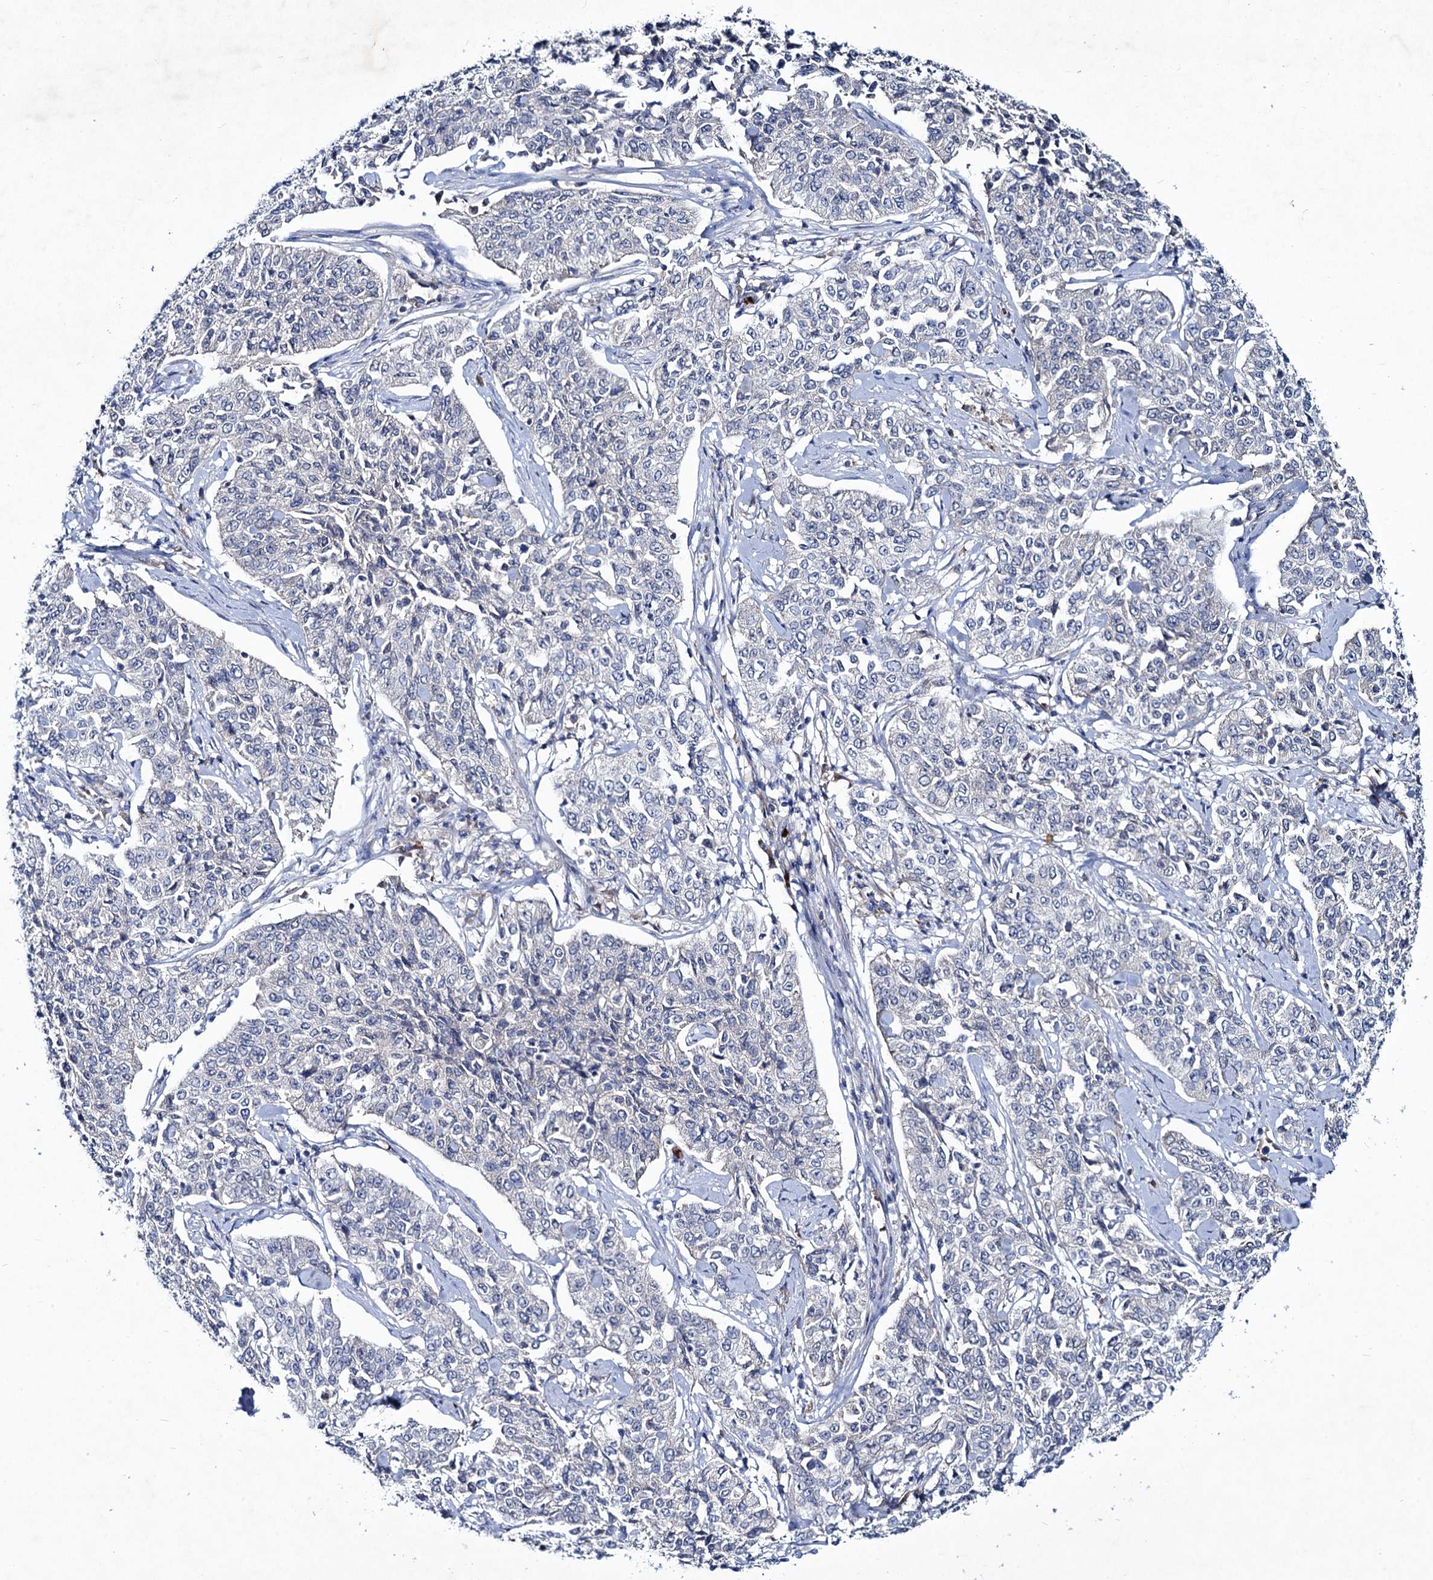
{"staining": {"intensity": "negative", "quantity": "none", "location": "none"}, "tissue": "cervical cancer", "cell_type": "Tumor cells", "image_type": "cancer", "snomed": [{"axis": "morphology", "description": "Squamous cell carcinoma, NOS"}, {"axis": "topography", "description": "Cervix"}], "caption": "Tumor cells show no significant protein staining in cervical squamous cell carcinoma.", "gene": "RNF6", "patient": {"sex": "female", "age": 35}}